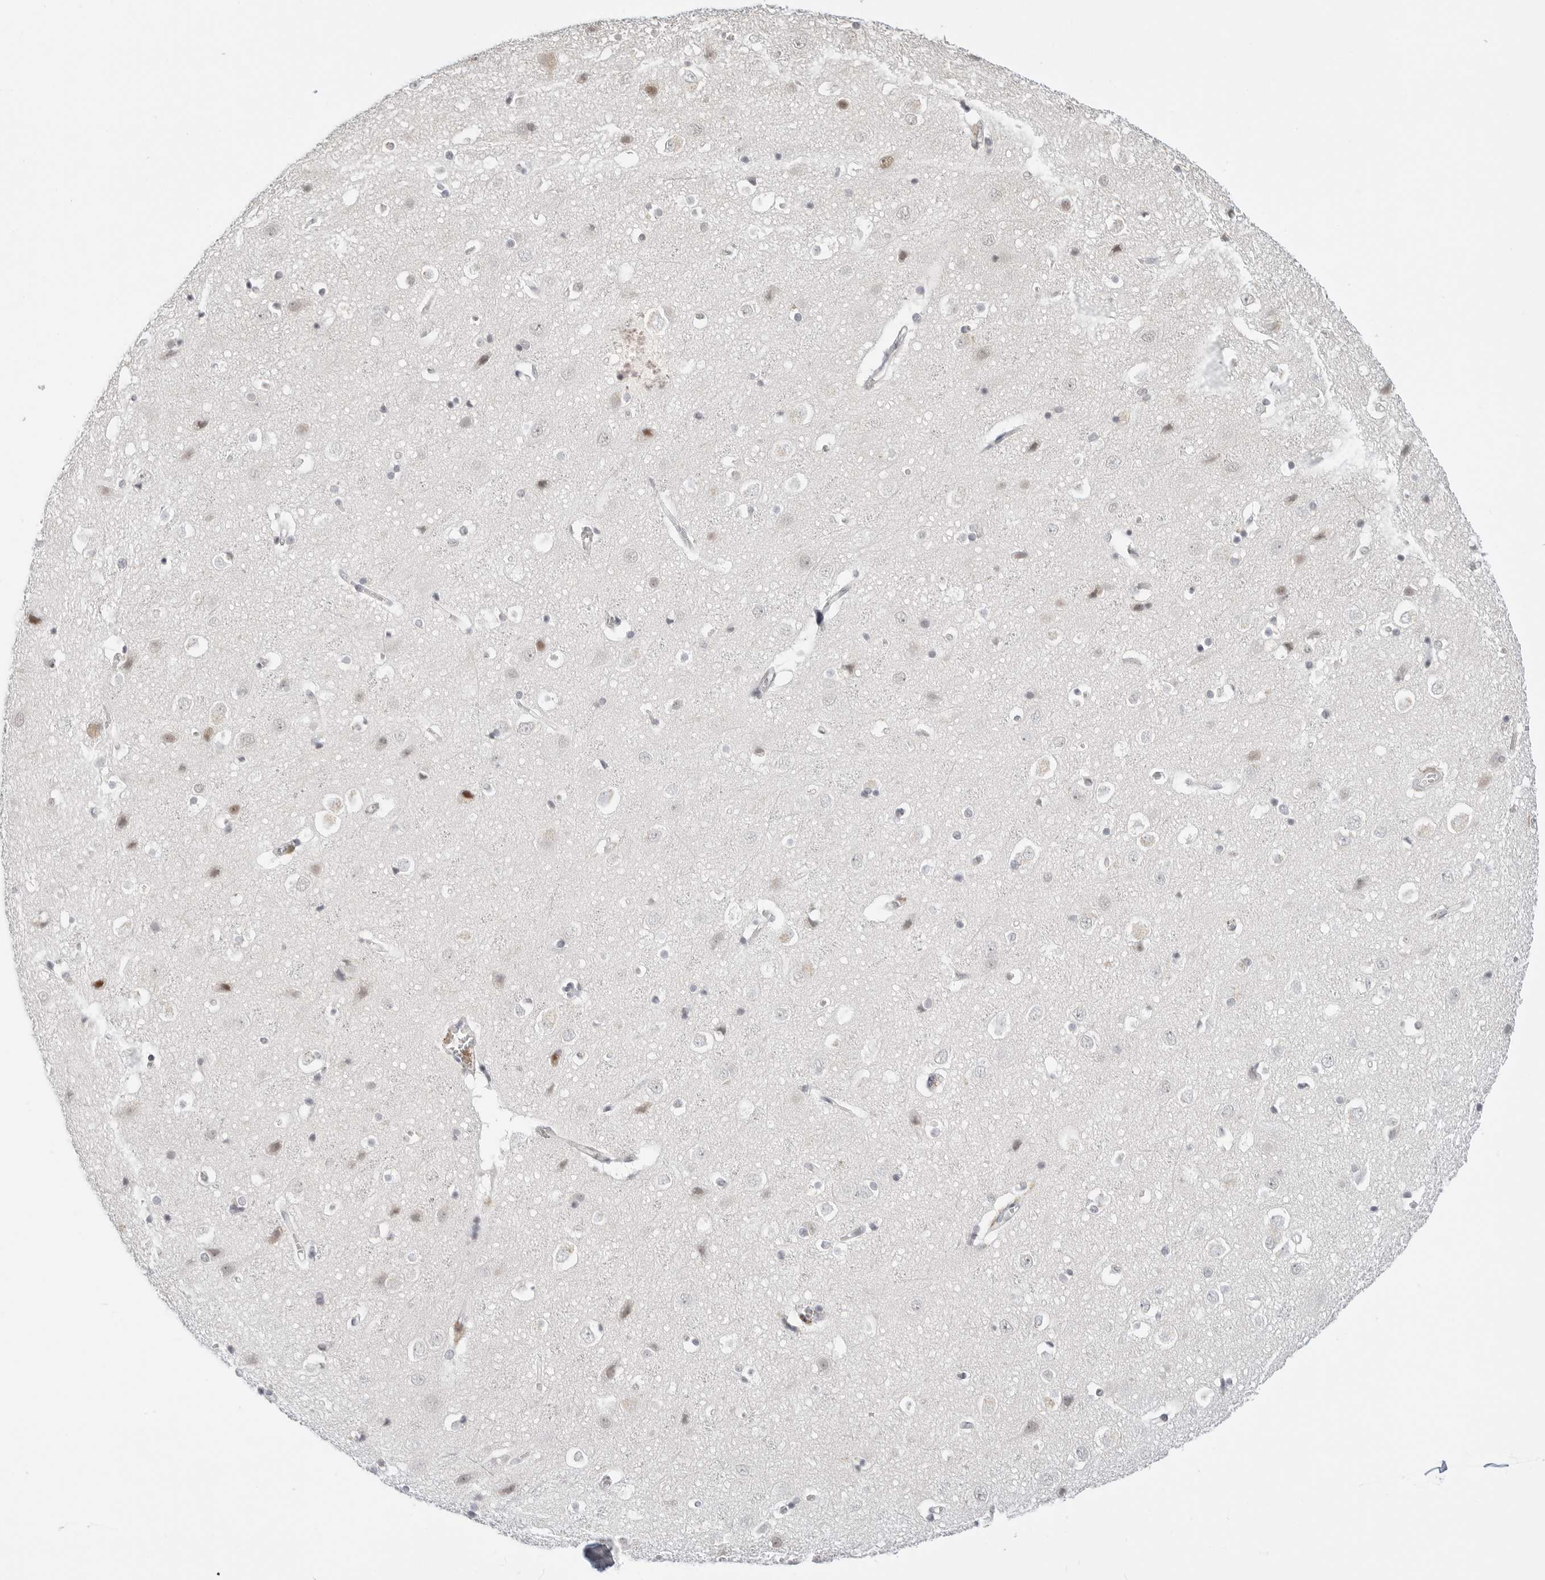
{"staining": {"intensity": "negative", "quantity": "none", "location": "none"}, "tissue": "cerebral cortex", "cell_type": "Endothelial cells", "image_type": "normal", "snomed": [{"axis": "morphology", "description": "Normal tissue, NOS"}, {"axis": "topography", "description": "Cerebral cortex"}], "caption": "Endothelial cells show no significant protein staining in normal cerebral cortex. (IHC, brightfield microscopy, high magnification).", "gene": "TSEN2", "patient": {"sex": "male", "age": 54}}